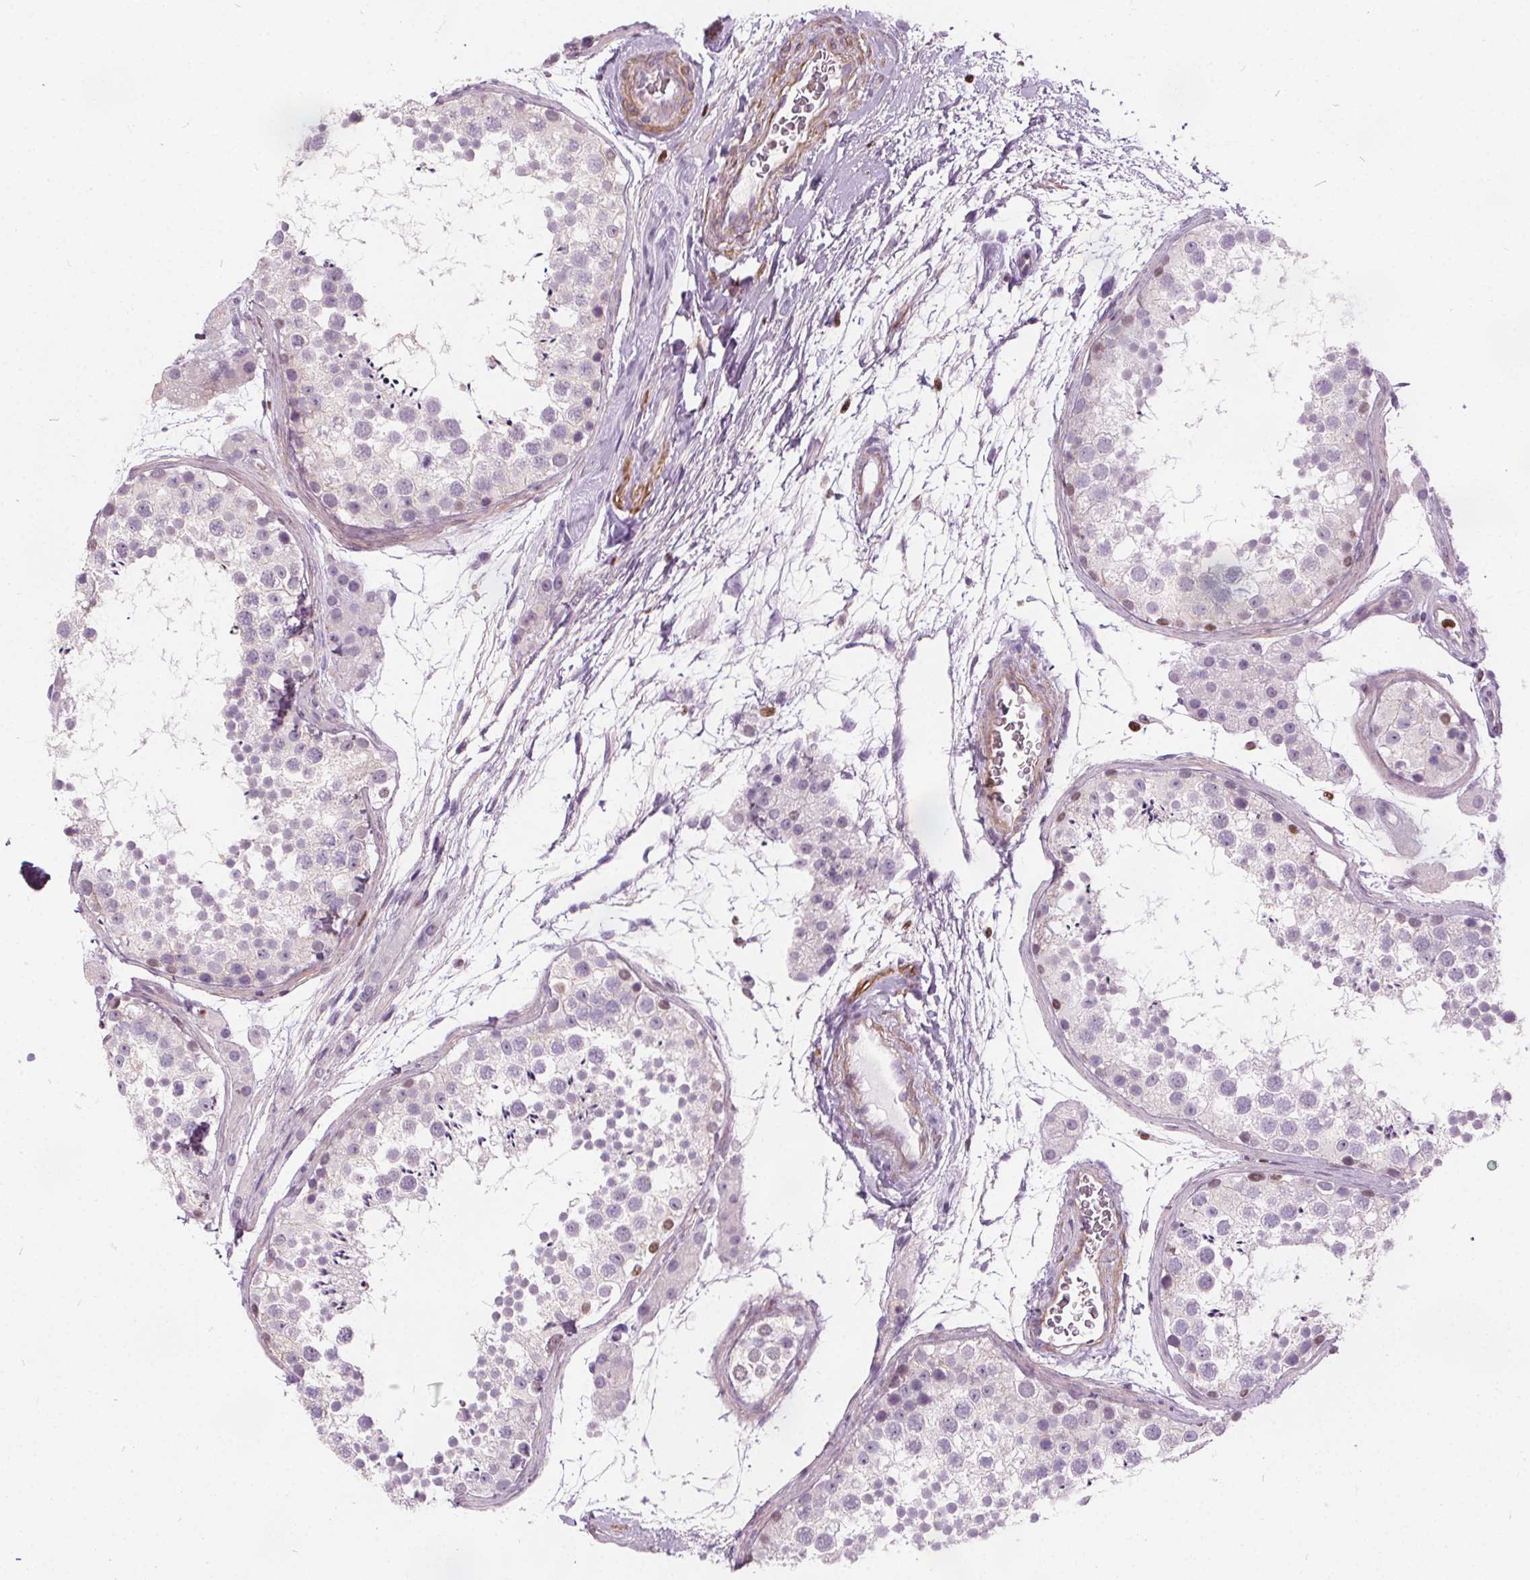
{"staining": {"intensity": "moderate", "quantity": "<25%", "location": "nuclear"}, "tissue": "testis", "cell_type": "Cells in seminiferous ducts", "image_type": "normal", "snomed": [{"axis": "morphology", "description": "Normal tissue, NOS"}, {"axis": "topography", "description": "Testis"}], "caption": "Cells in seminiferous ducts demonstrate low levels of moderate nuclear positivity in about <25% of cells in benign testis.", "gene": "ISLR2", "patient": {"sex": "male", "age": 41}}